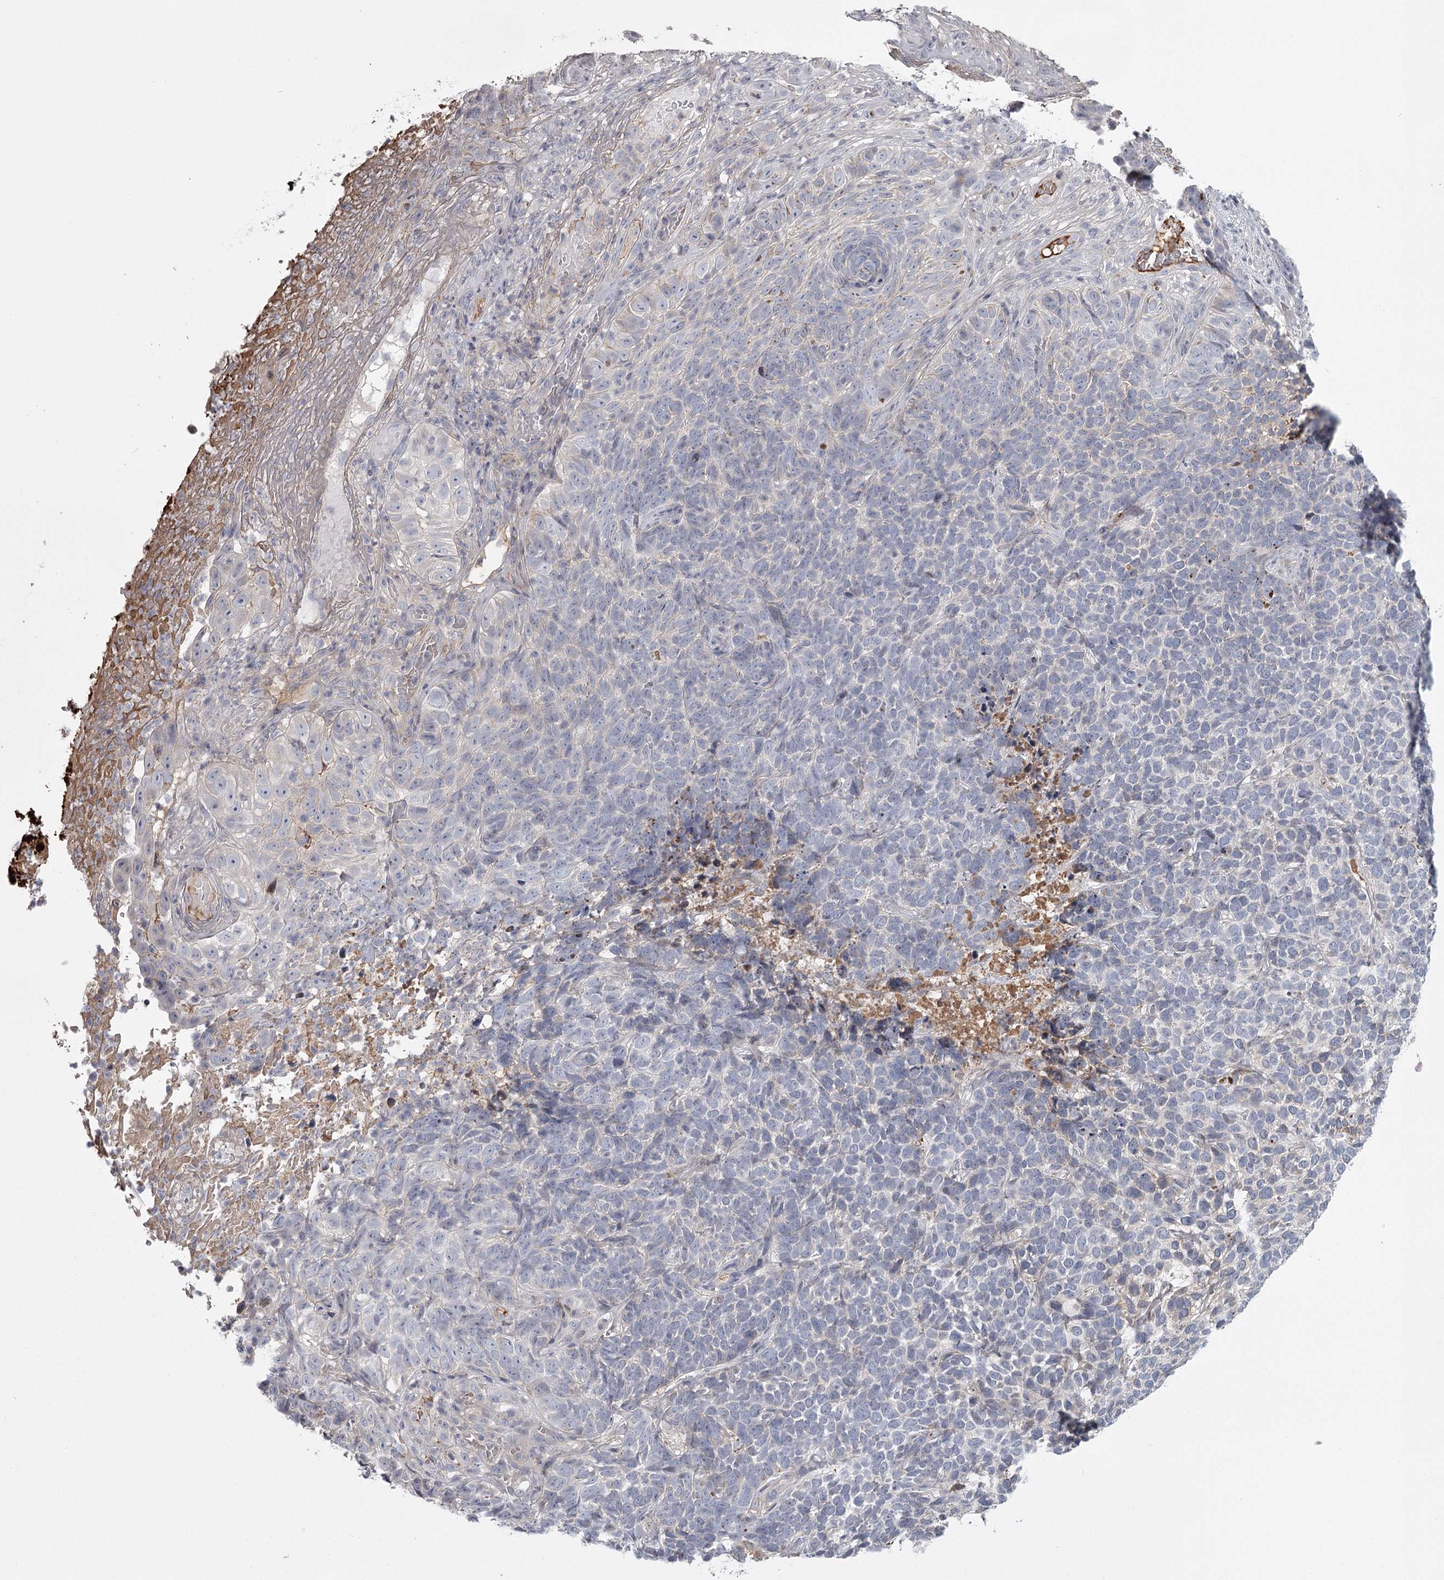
{"staining": {"intensity": "negative", "quantity": "none", "location": "none"}, "tissue": "skin cancer", "cell_type": "Tumor cells", "image_type": "cancer", "snomed": [{"axis": "morphology", "description": "Basal cell carcinoma"}, {"axis": "topography", "description": "Skin"}], "caption": "Immunohistochemical staining of basal cell carcinoma (skin) demonstrates no significant expression in tumor cells.", "gene": "DHRS9", "patient": {"sex": "female", "age": 84}}